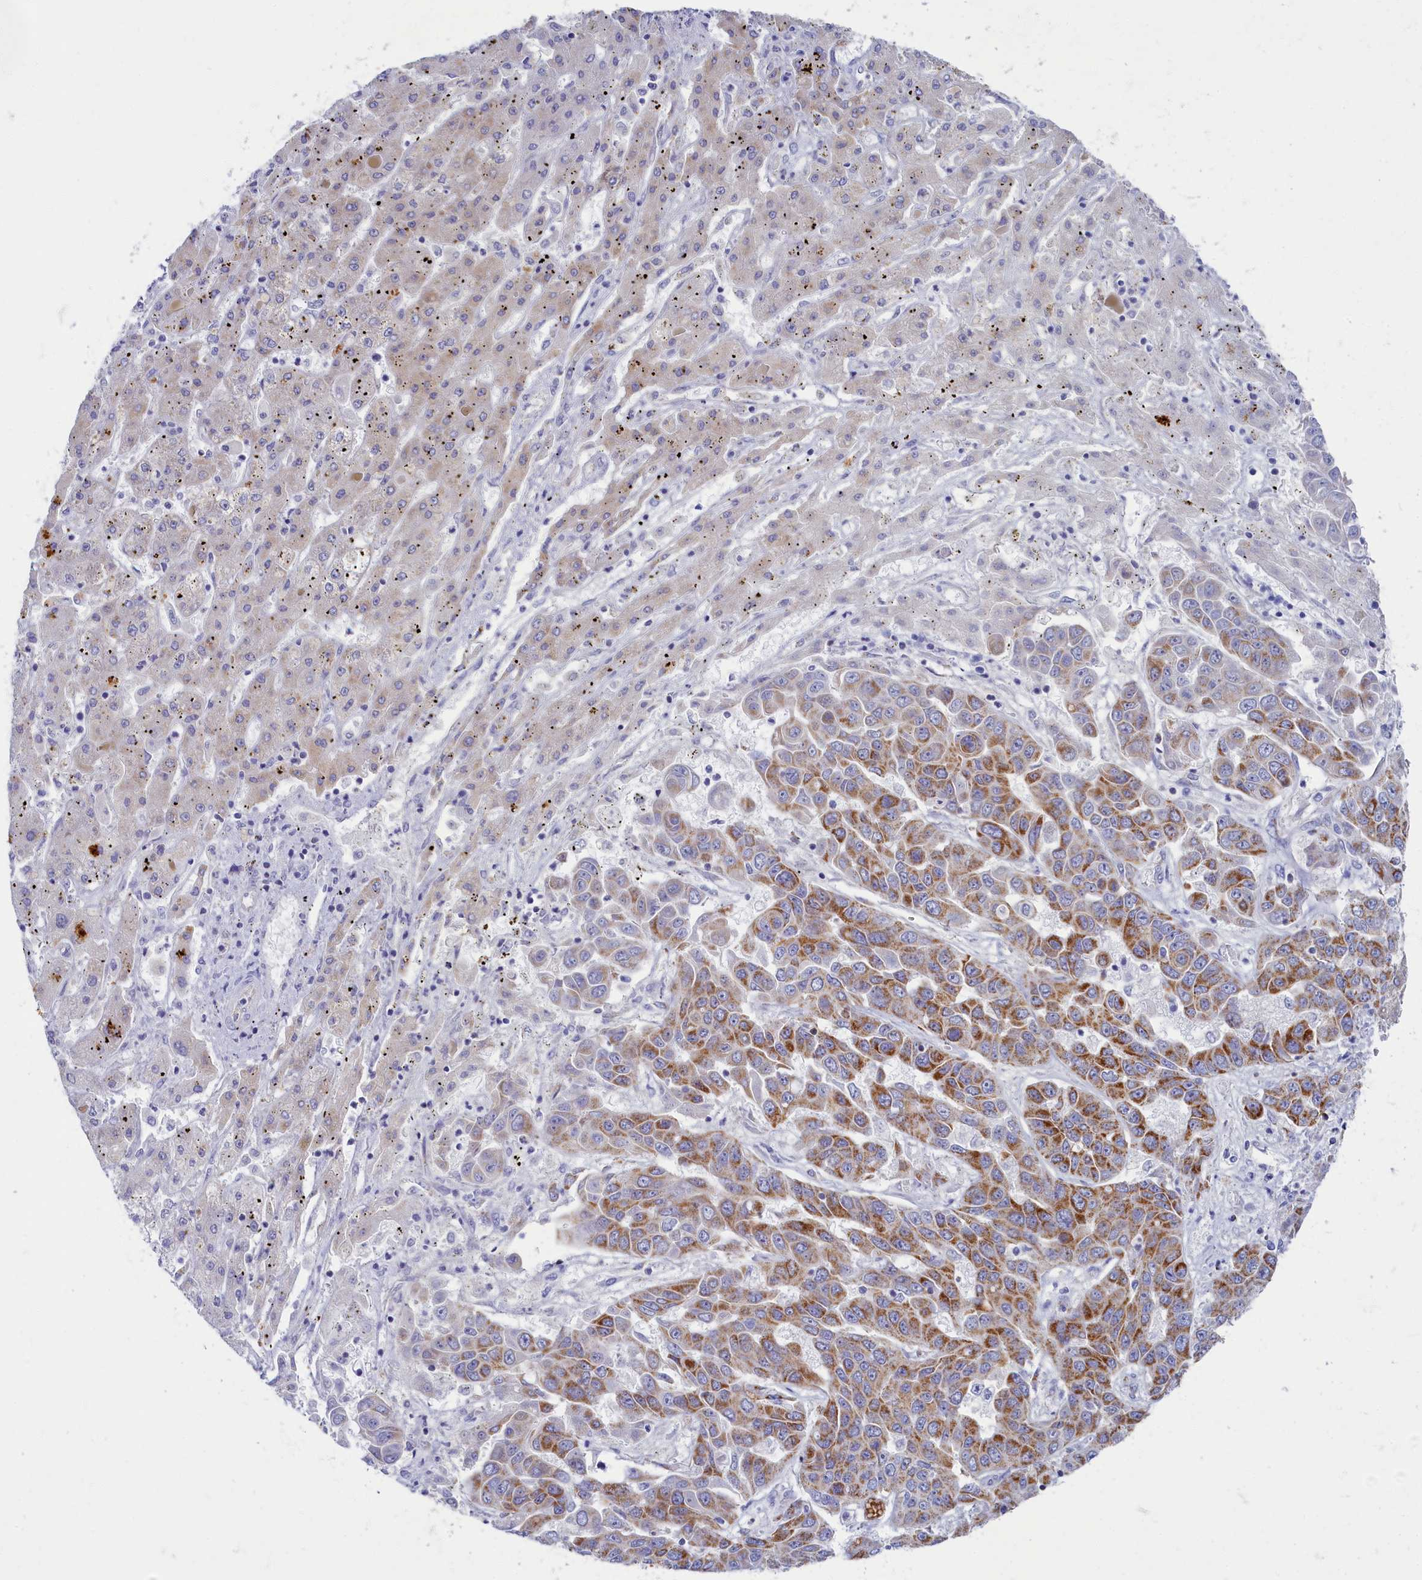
{"staining": {"intensity": "moderate", "quantity": ">75%", "location": "cytoplasmic/membranous"}, "tissue": "liver cancer", "cell_type": "Tumor cells", "image_type": "cancer", "snomed": [{"axis": "morphology", "description": "Cholangiocarcinoma"}, {"axis": "topography", "description": "Liver"}], "caption": "A photomicrograph of liver cancer stained for a protein reveals moderate cytoplasmic/membranous brown staining in tumor cells.", "gene": "OCIAD2", "patient": {"sex": "female", "age": 52}}